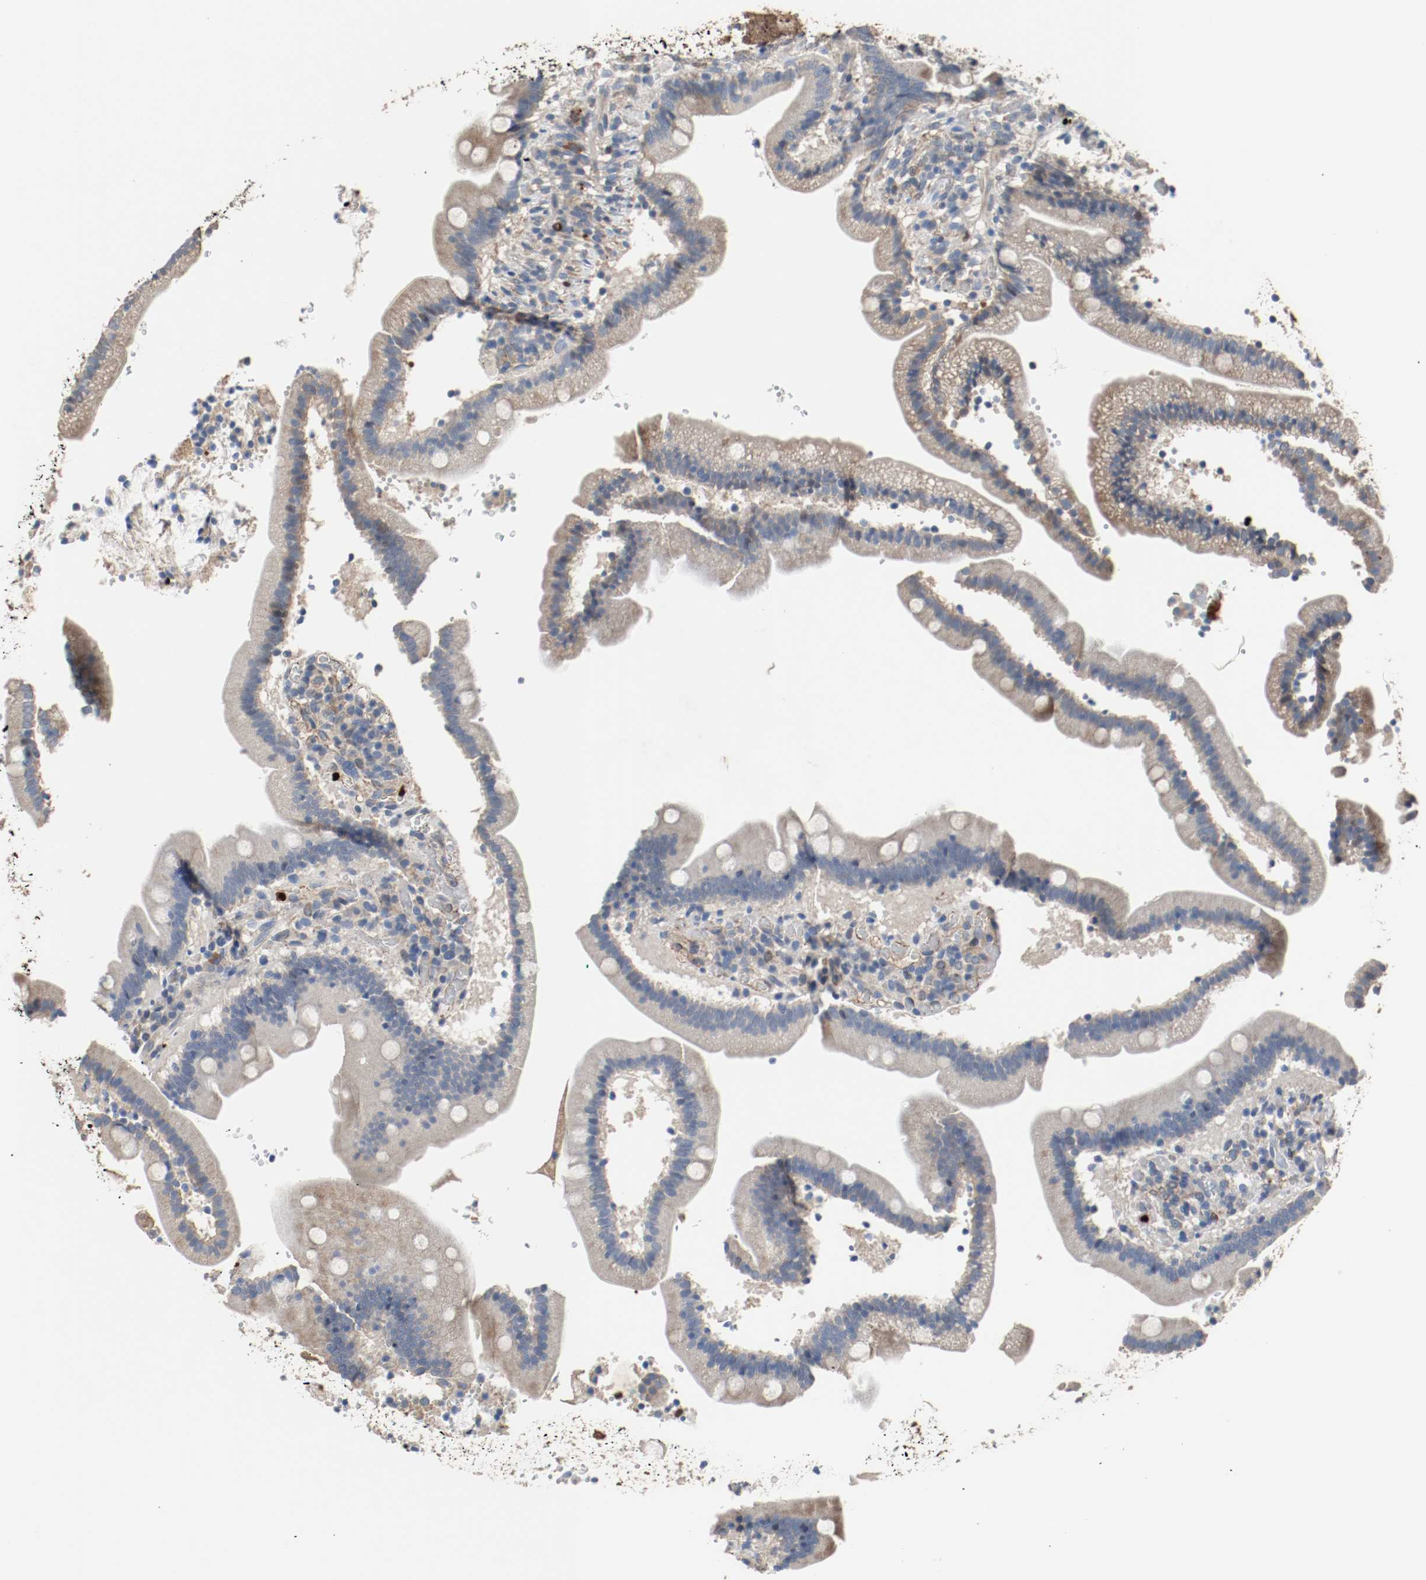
{"staining": {"intensity": "weak", "quantity": "<25%", "location": "cytoplasmic/membranous"}, "tissue": "duodenum", "cell_type": "Glandular cells", "image_type": "normal", "snomed": [{"axis": "morphology", "description": "Normal tissue, NOS"}, {"axis": "topography", "description": "Duodenum"}], "caption": "IHC of benign duodenum reveals no staining in glandular cells. (DAB immunohistochemistry (IHC) with hematoxylin counter stain).", "gene": "BLK", "patient": {"sex": "male", "age": 66}}